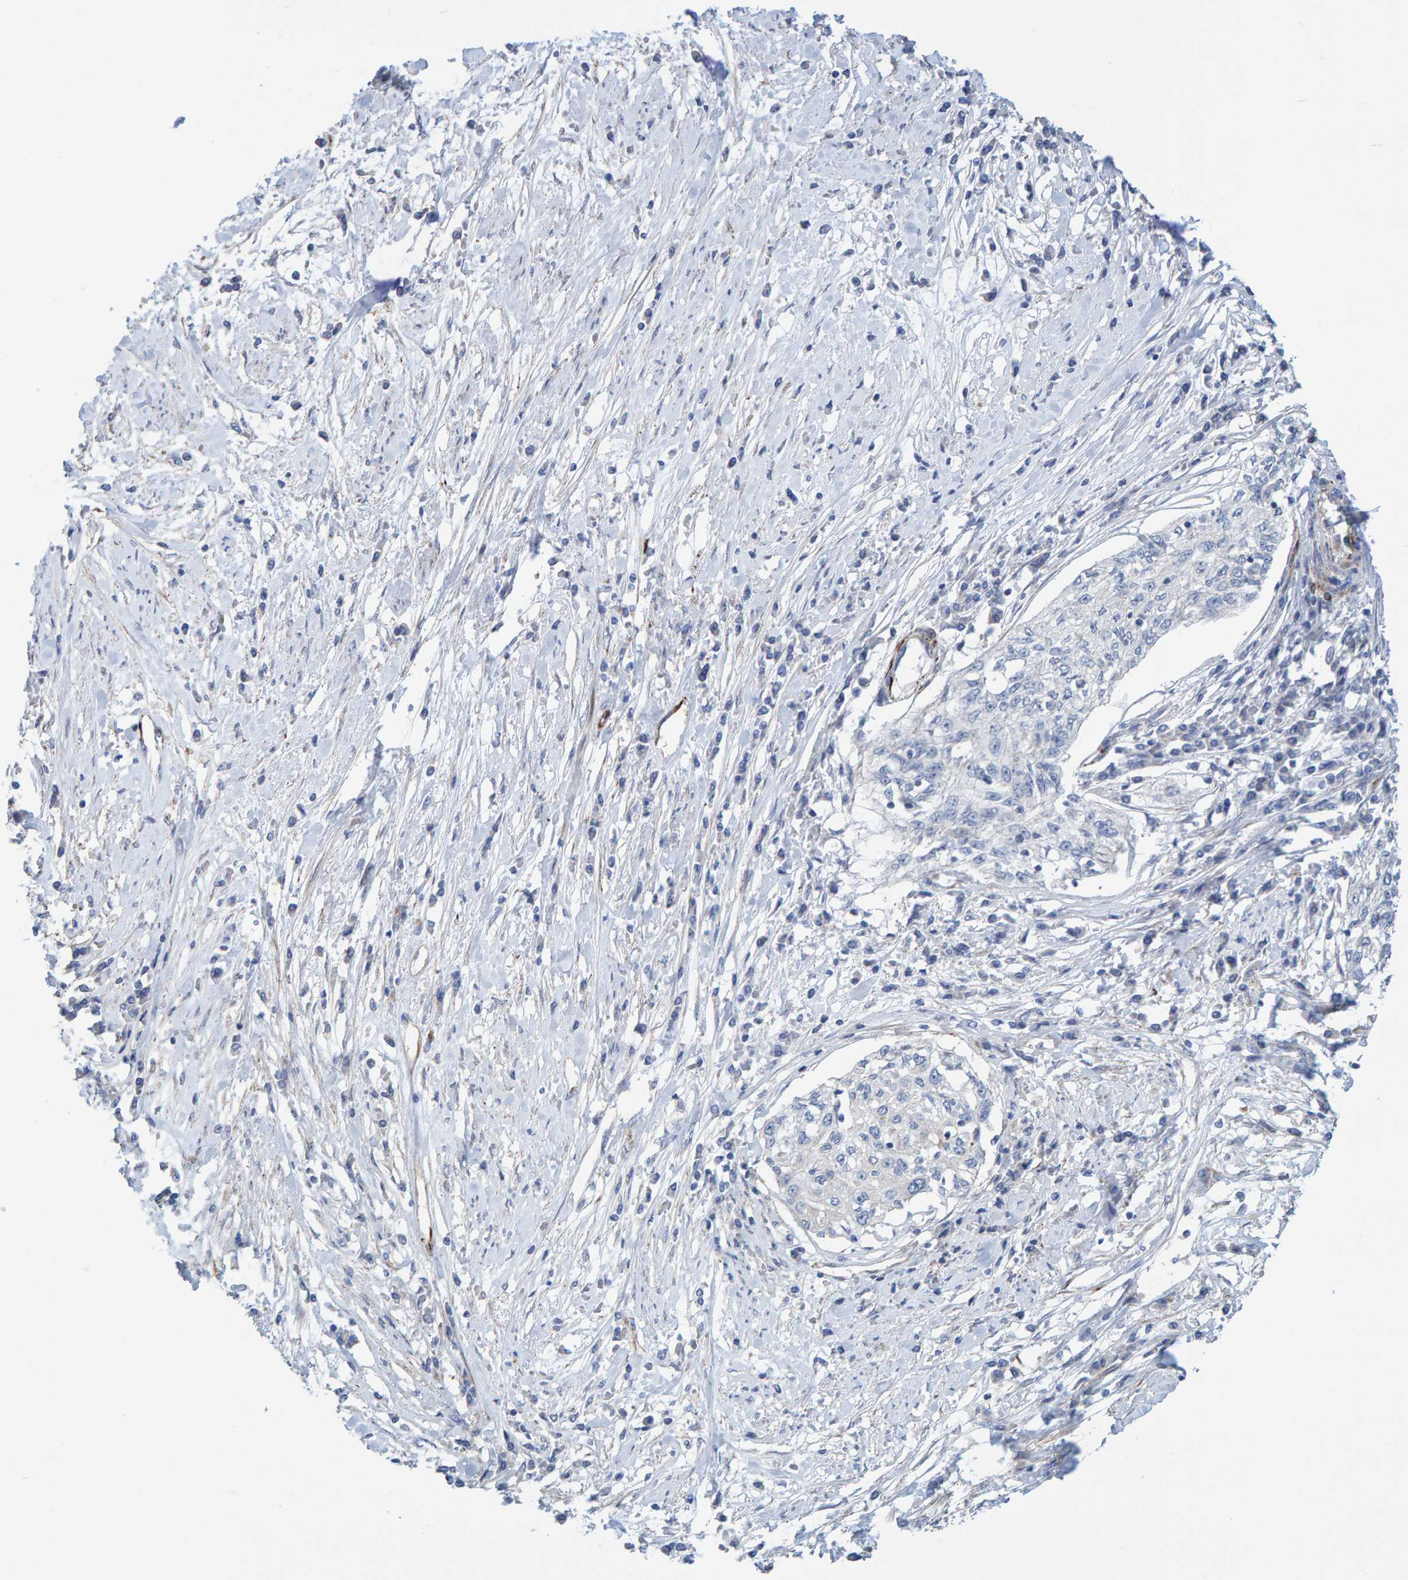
{"staining": {"intensity": "negative", "quantity": "none", "location": "none"}, "tissue": "cervical cancer", "cell_type": "Tumor cells", "image_type": "cancer", "snomed": [{"axis": "morphology", "description": "Squamous cell carcinoma, NOS"}, {"axis": "topography", "description": "Cervix"}], "caption": "This photomicrograph is of squamous cell carcinoma (cervical) stained with immunohistochemistry to label a protein in brown with the nuclei are counter-stained blue. There is no staining in tumor cells.", "gene": "POLG2", "patient": {"sex": "female", "age": 57}}